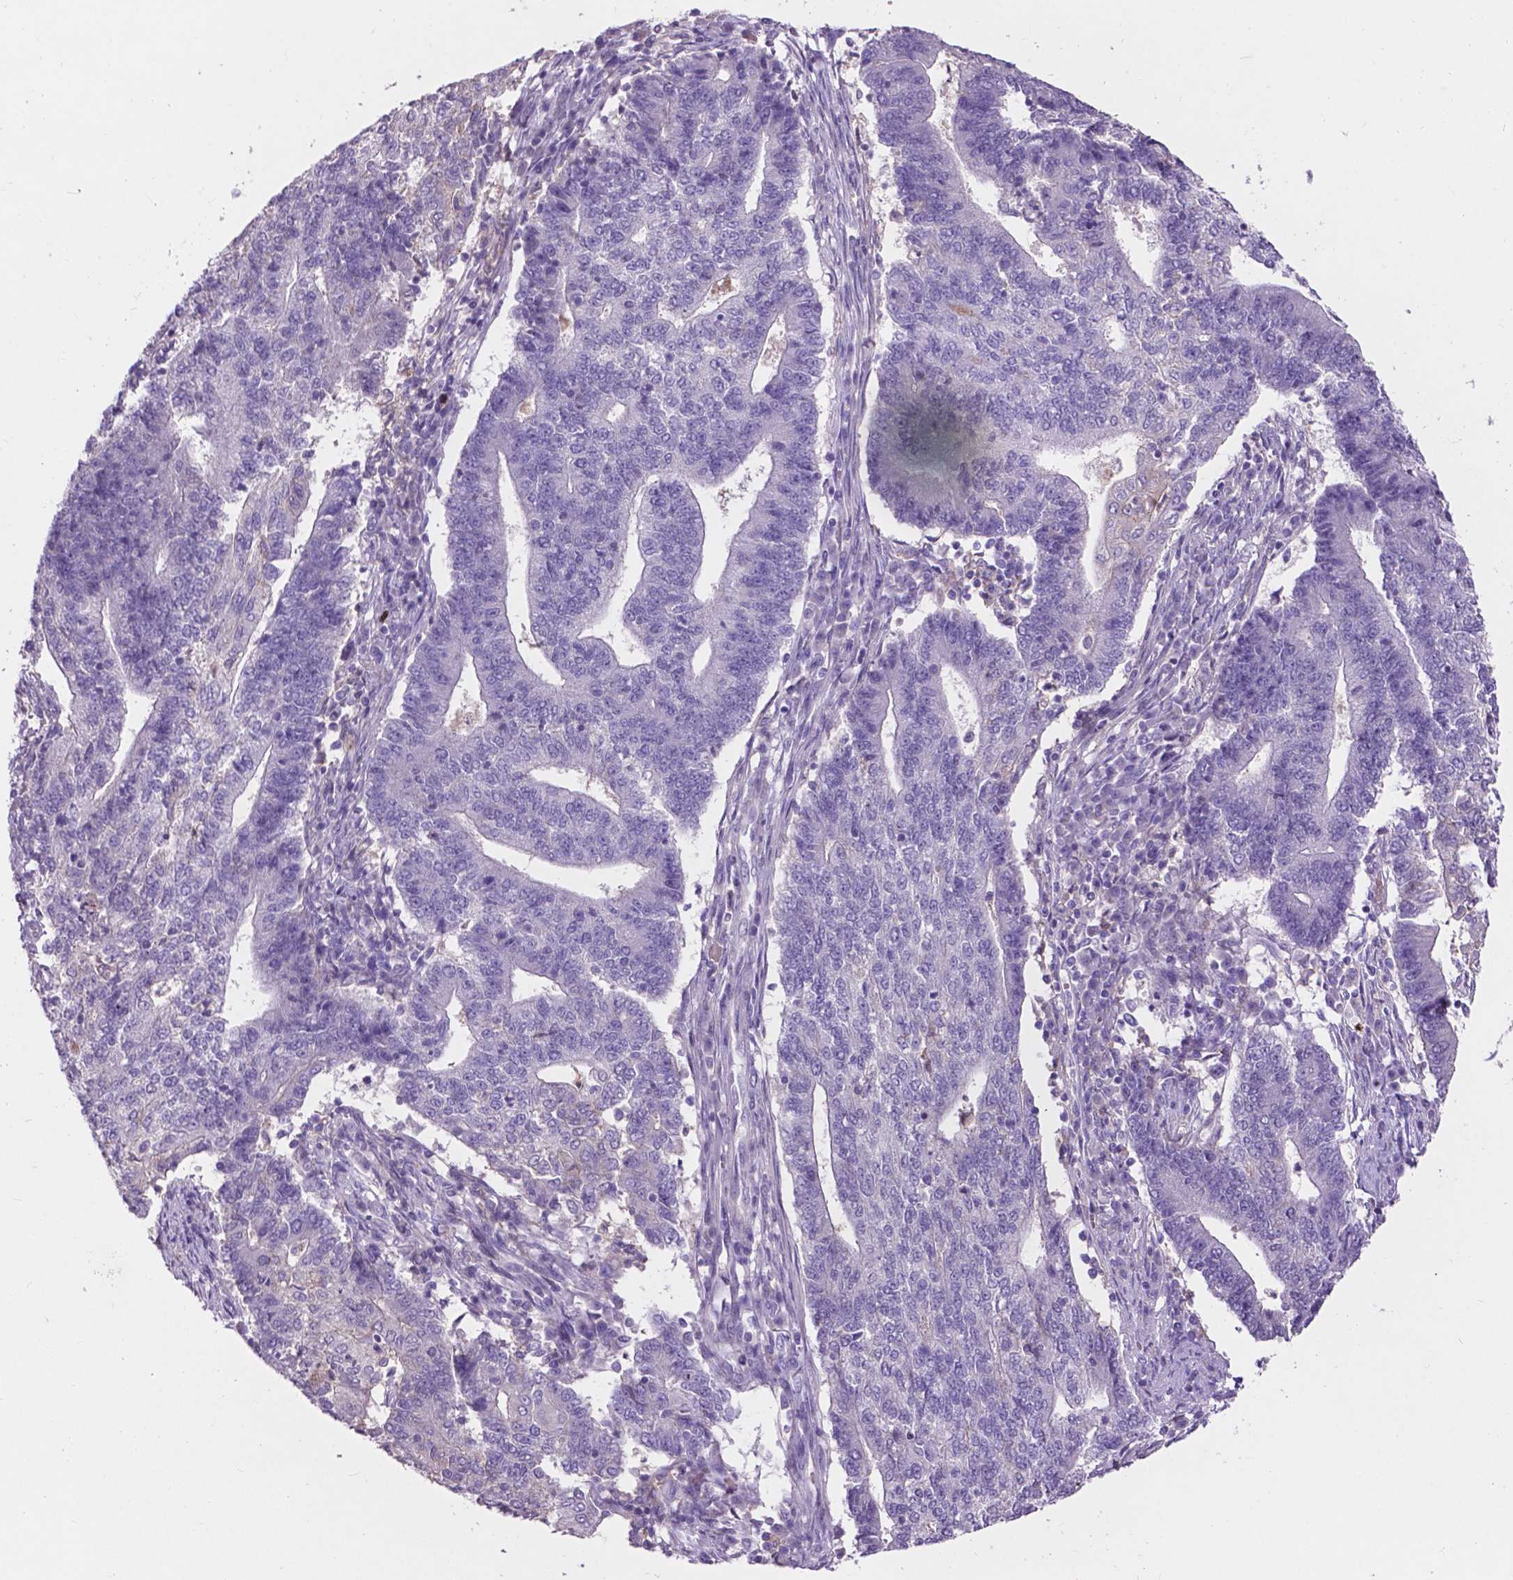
{"staining": {"intensity": "negative", "quantity": "none", "location": "none"}, "tissue": "endometrial cancer", "cell_type": "Tumor cells", "image_type": "cancer", "snomed": [{"axis": "morphology", "description": "Adenocarcinoma, NOS"}, {"axis": "topography", "description": "Uterus"}, {"axis": "topography", "description": "Endometrium"}], "caption": "IHC histopathology image of endometrial adenocarcinoma stained for a protein (brown), which reveals no positivity in tumor cells.", "gene": "PLSCR1", "patient": {"sex": "female", "age": 54}}